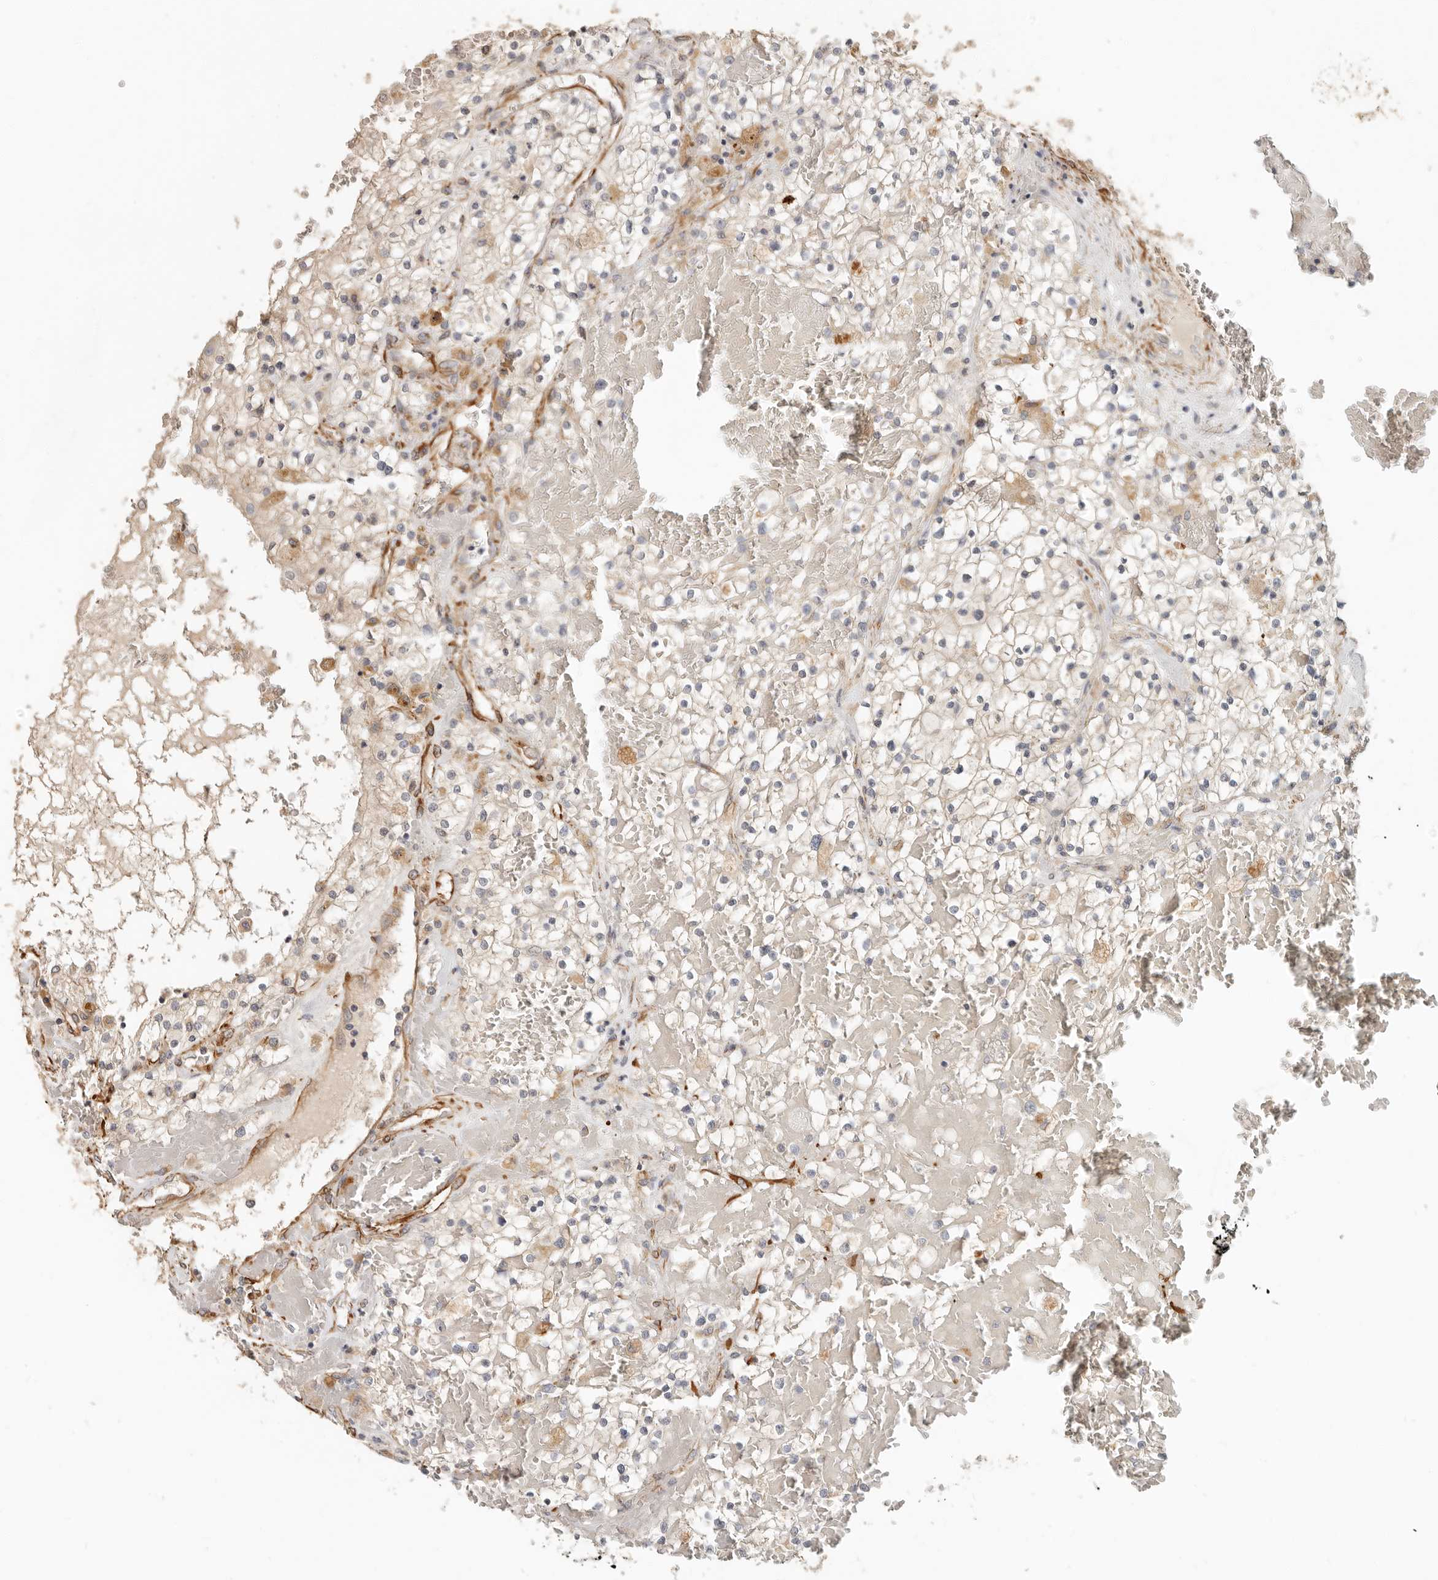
{"staining": {"intensity": "weak", "quantity": "<25%", "location": "cytoplasmic/membranous"}, "tissue": "renal cancer", "cell_type": "Tumor cells", "image_type": "cancer", "snomed": [{"axis": "morphology", "description": "Normal tissue, NOS"}, {"axis": "morphology", "description": "Adenocarcinoma, NOS"}, {"axis": "topography", "description": "Kidney"}], "caption": "Immunohistochemistry (IHC) image of adenocarcinoma (renal) stained for a protein (brown), which displays no expression in tumor cells.", "gene": "SPRING1", "patient": {"sex": "male", "age": 68}}